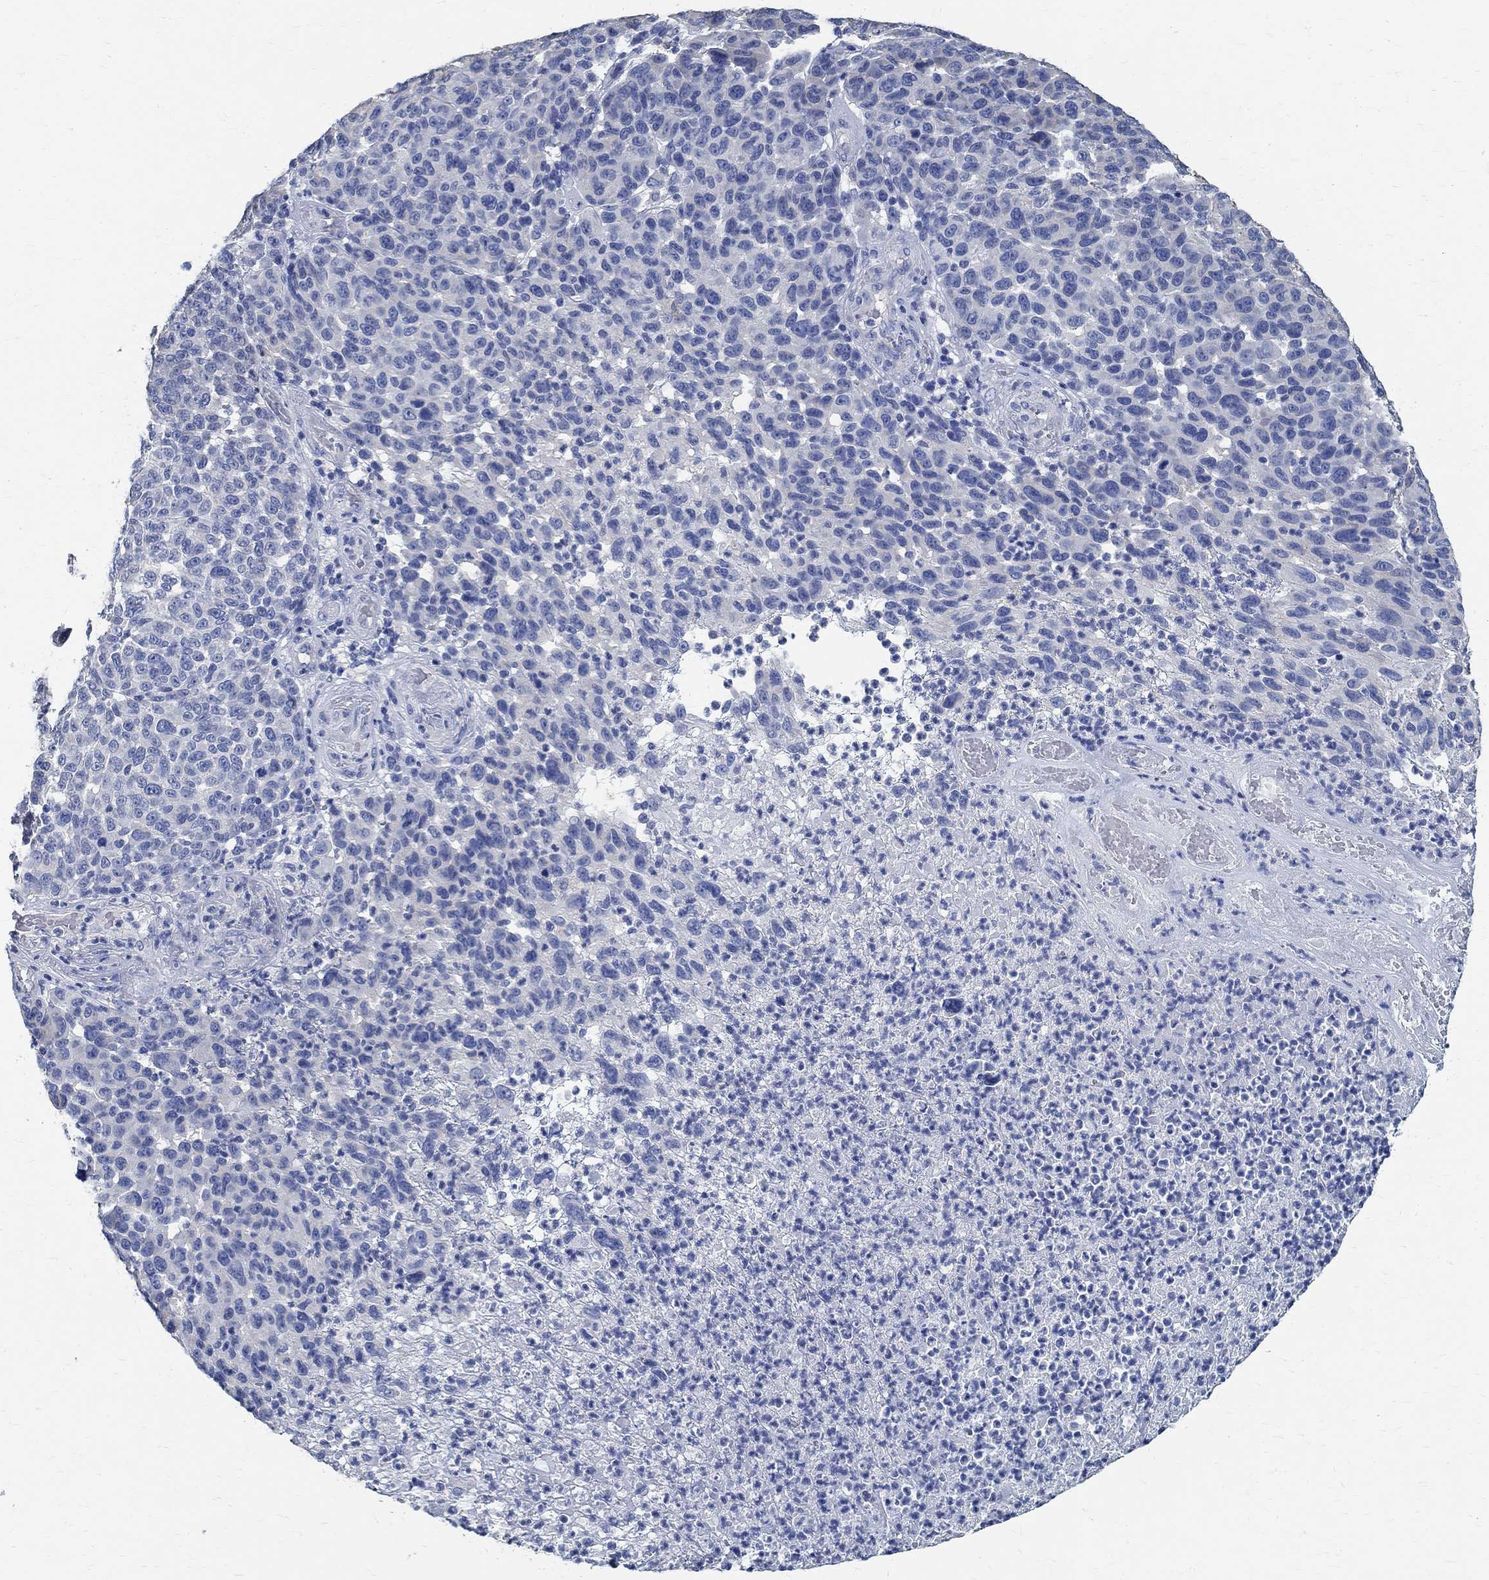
{"staining": {"intensity": "negative", "quantity": "none", "location": "none"}, "tissue": "melanoma", "cell_type": "Tumor cells", "image_type": "cancer", "snomed": [{"axis": "morphology", "description": "Malignant melanoma, NOS"}, {"axis": "topography", "description": "Skin"}], "caption": "IHC photomicrograph of melanoma stained for a protein (brown), which reveals no positivity in tumor cells.", "gene": "PRX", "patient": {"sex": "male", "age": 59}}